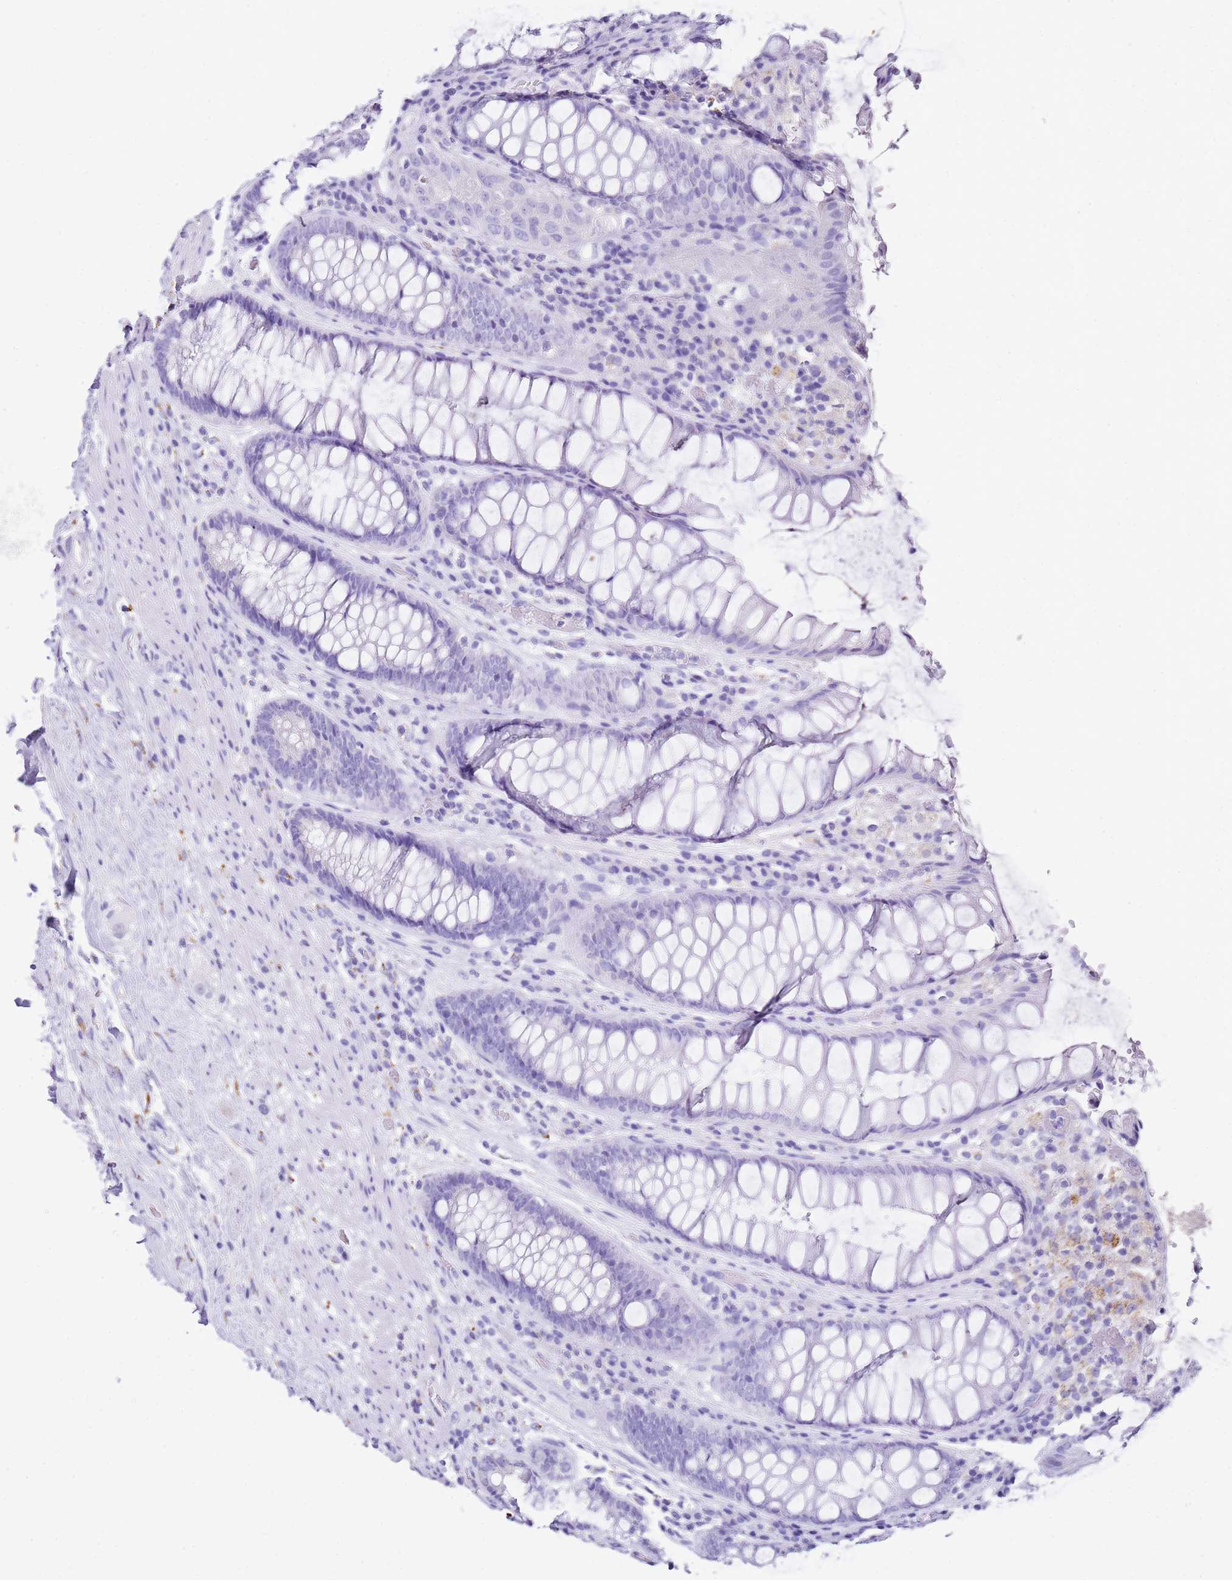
{"staining": {"intensity": "negative", "quantity": "none", "location": "none"}, "tissue": "rectum", "cell_type": "Glandular cells", "image_type": "normal", "snomed": [{"axis": "morphology", "description": "Normal tissue, NOS"}, {"axis": "topography", "description": "Rectum"}], "caption": "Immunohistochemistry (IHC) photomicrograph of benign rectum: human rectum stained with DAB exhibits no significant protein positivity in glandular cells. The staining was performed using DAB (3,3'-diaminobenzidine) to visualize the protein expression in brown, while the nuclei were stained in blue with hematoxylin (Magnification: 20x).", "gene": "PTBP2", "patient": {"sex": "male", "age": 64}}